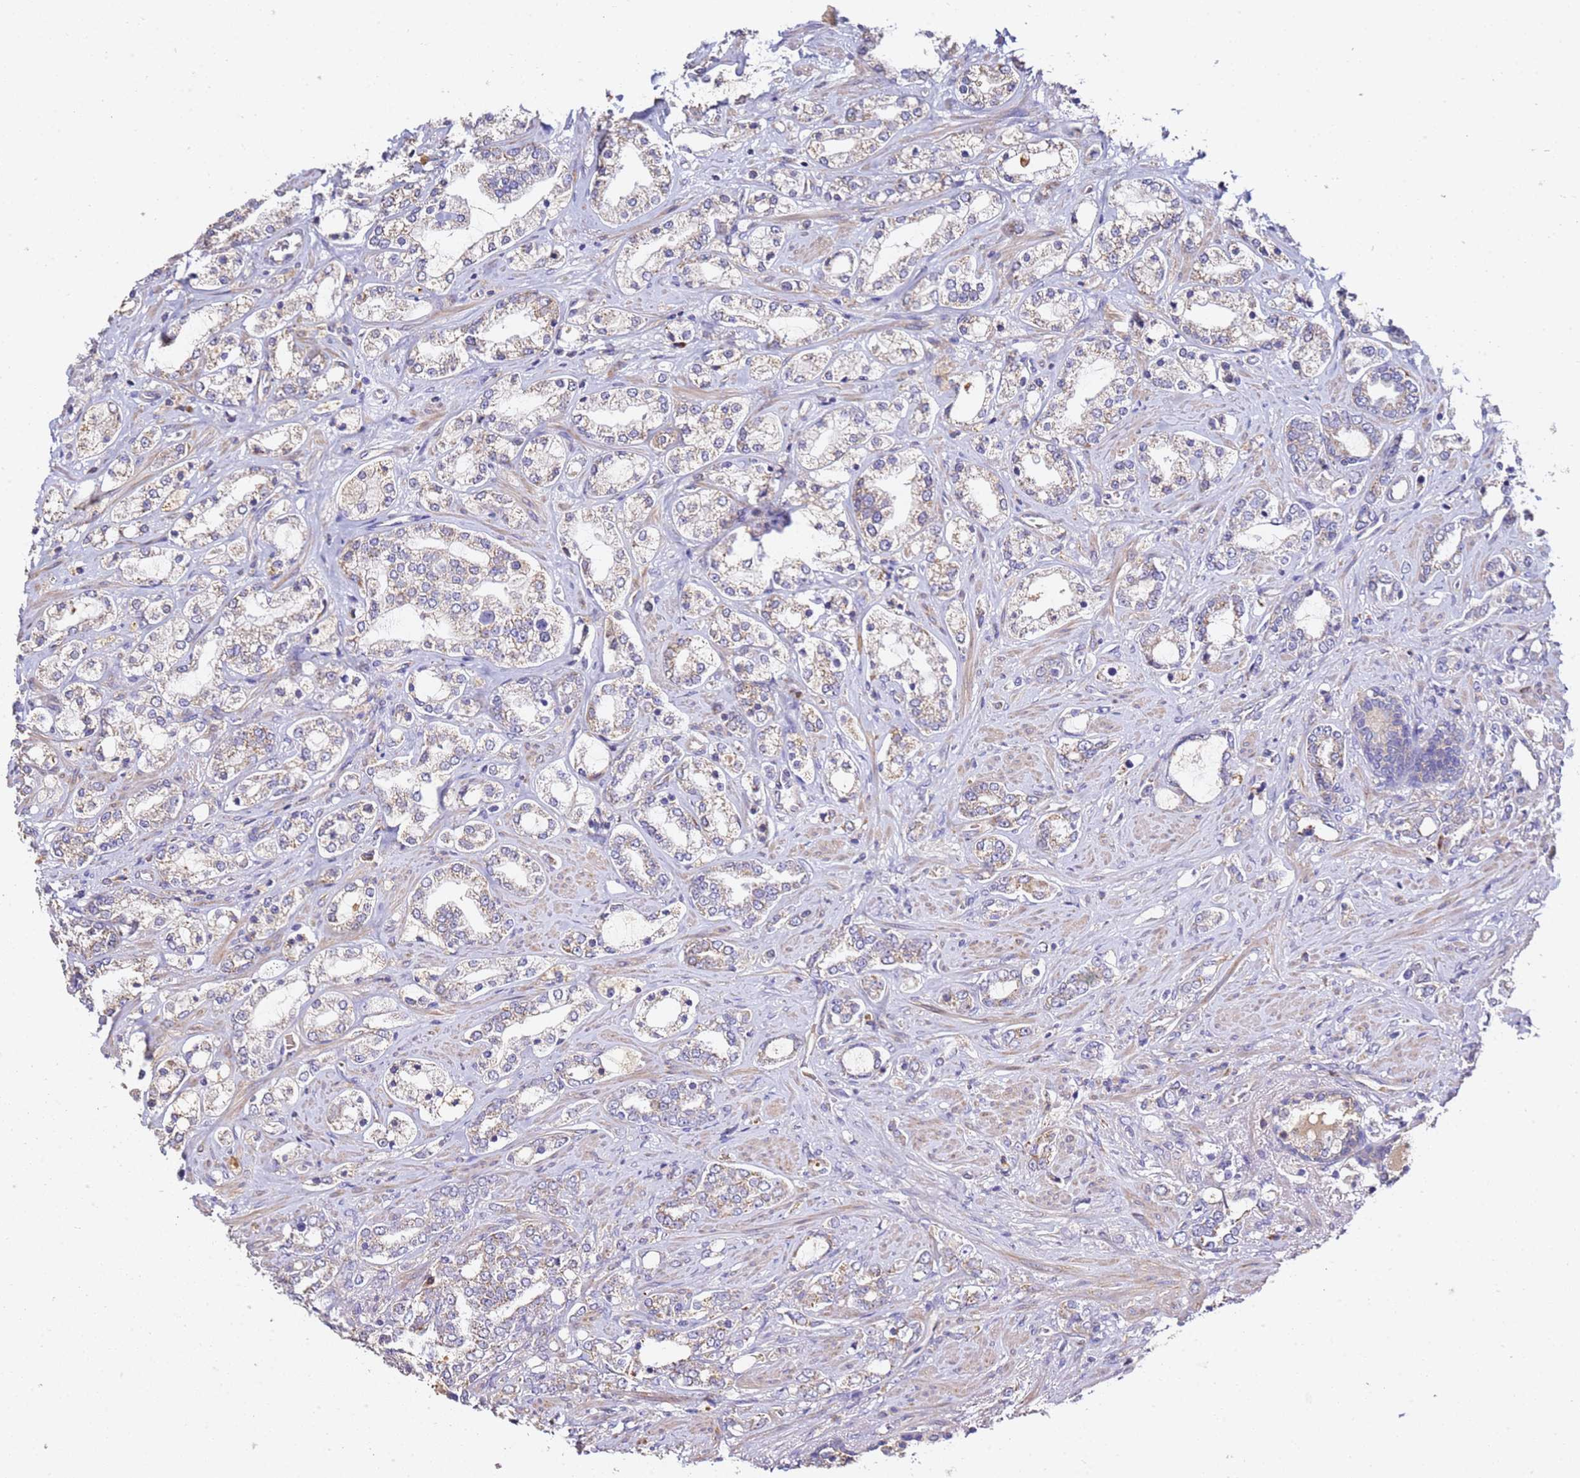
{"staining": {"intensity": "moderate", "quantity": "25%-75%", "location": "cytoplasmic/membranous"}, "tissue": "prostate cancer", "cell_type": "Tumor cells", "image_type": "cancer", "snomed": [{"axis": "morphology", "description": "Adenocarcinoma, High grade"}, {"axis": "topography", "description": "Prostate"}], "caption": "DAB immunohistochemical staining of prostate adenocarcinoma (high-grade) shows moderate cytoplasmic/membranous protein expression in about 25%-75% of tumor cells.", "gene": "OR2B11", "patient": {"sex": "male", "age": 64}}